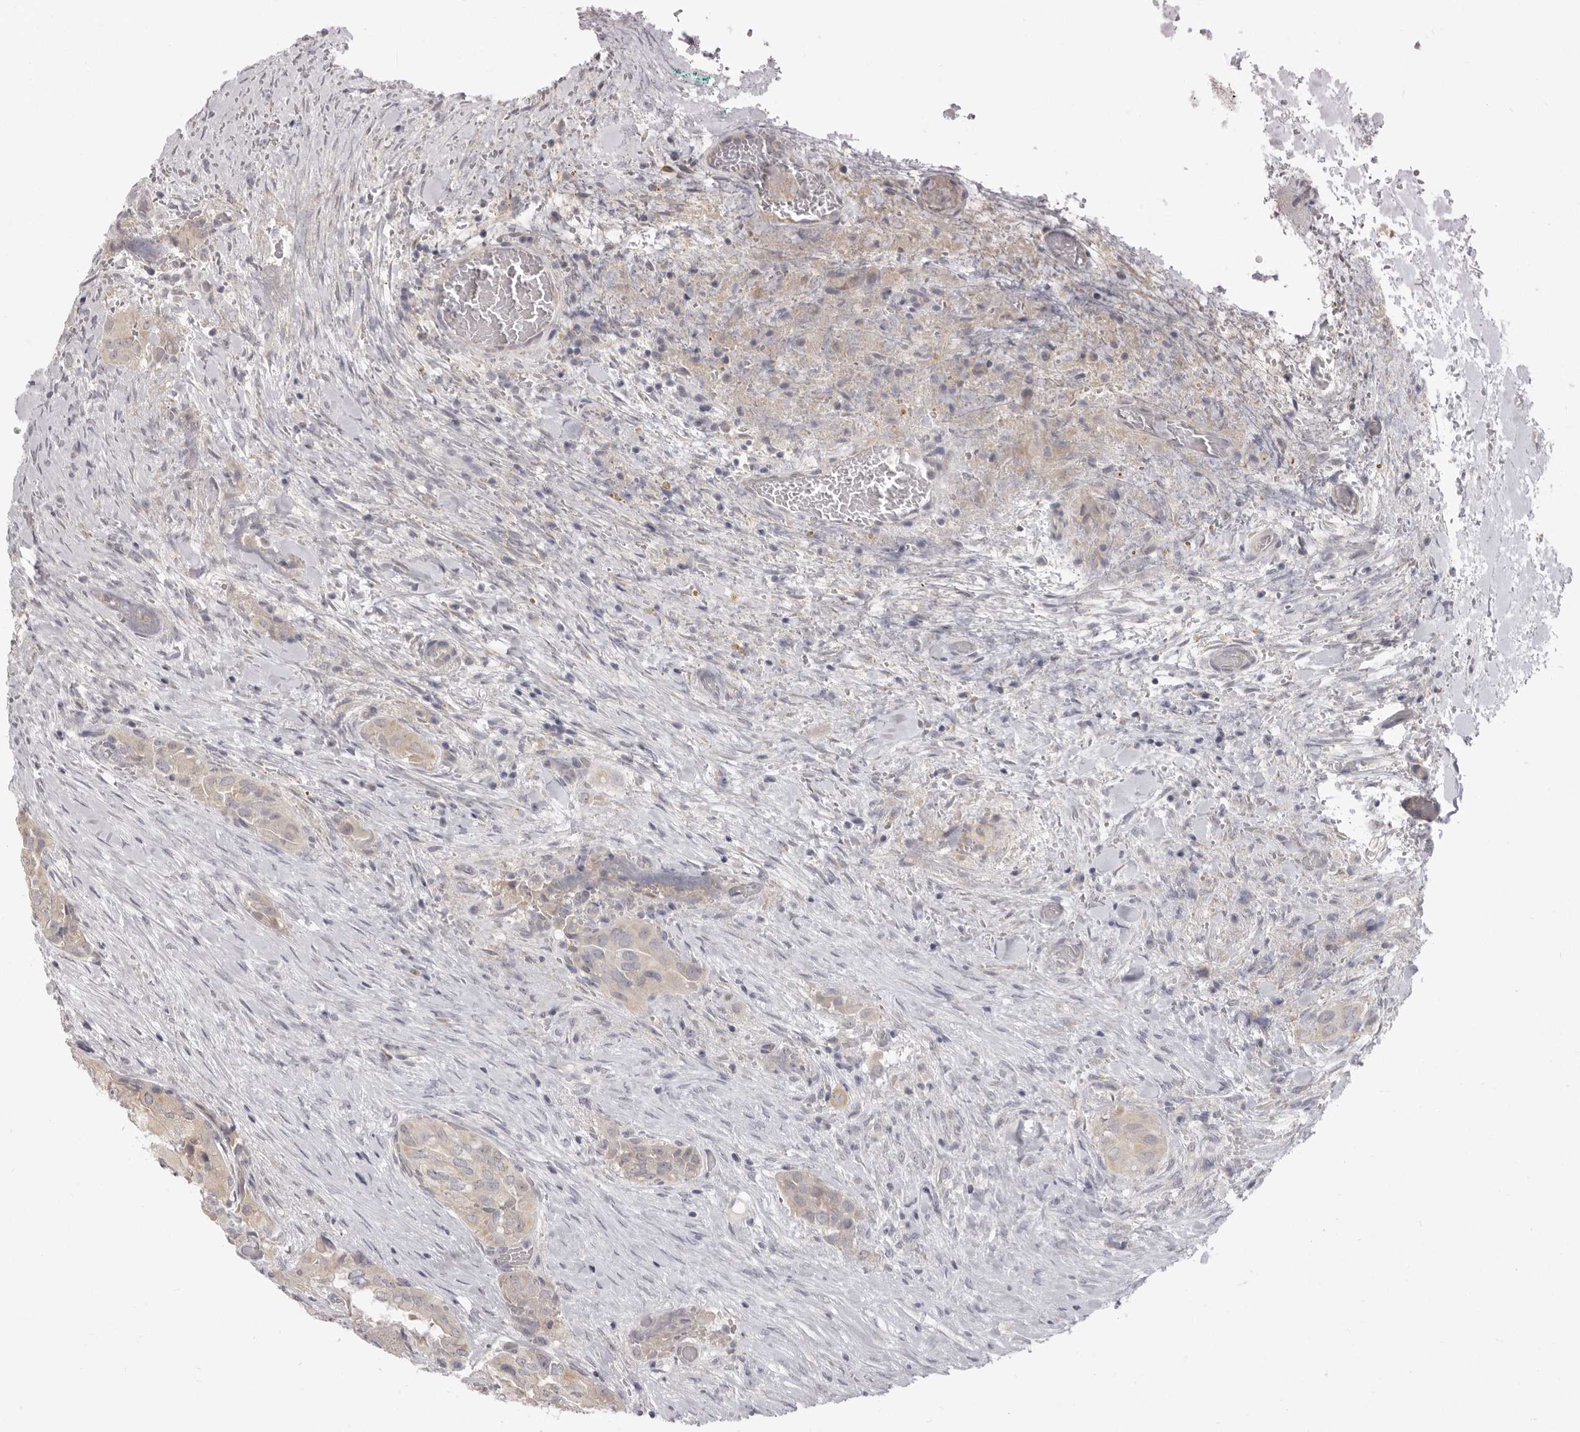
{"staining": {"intensity": "weak", "quantity": "<25%", "location": "cytoplasmic/membranous"}, "tissue": "thyroid cancer", "cell_type": "Tumor cells", "image_type": "cancer", "snomed": [{"axis": "morphology", "description": "Papillary adenocarcinoma, NOS"}, {"axis": "topography", "description": "Thyroid gland"}], "caption": "Tumor cells show no significant positivity in thyroid cancer (papillary adenocarcinoma).", "gene": "AHDC1", "patient": {"sex": "female", "age": 59}}